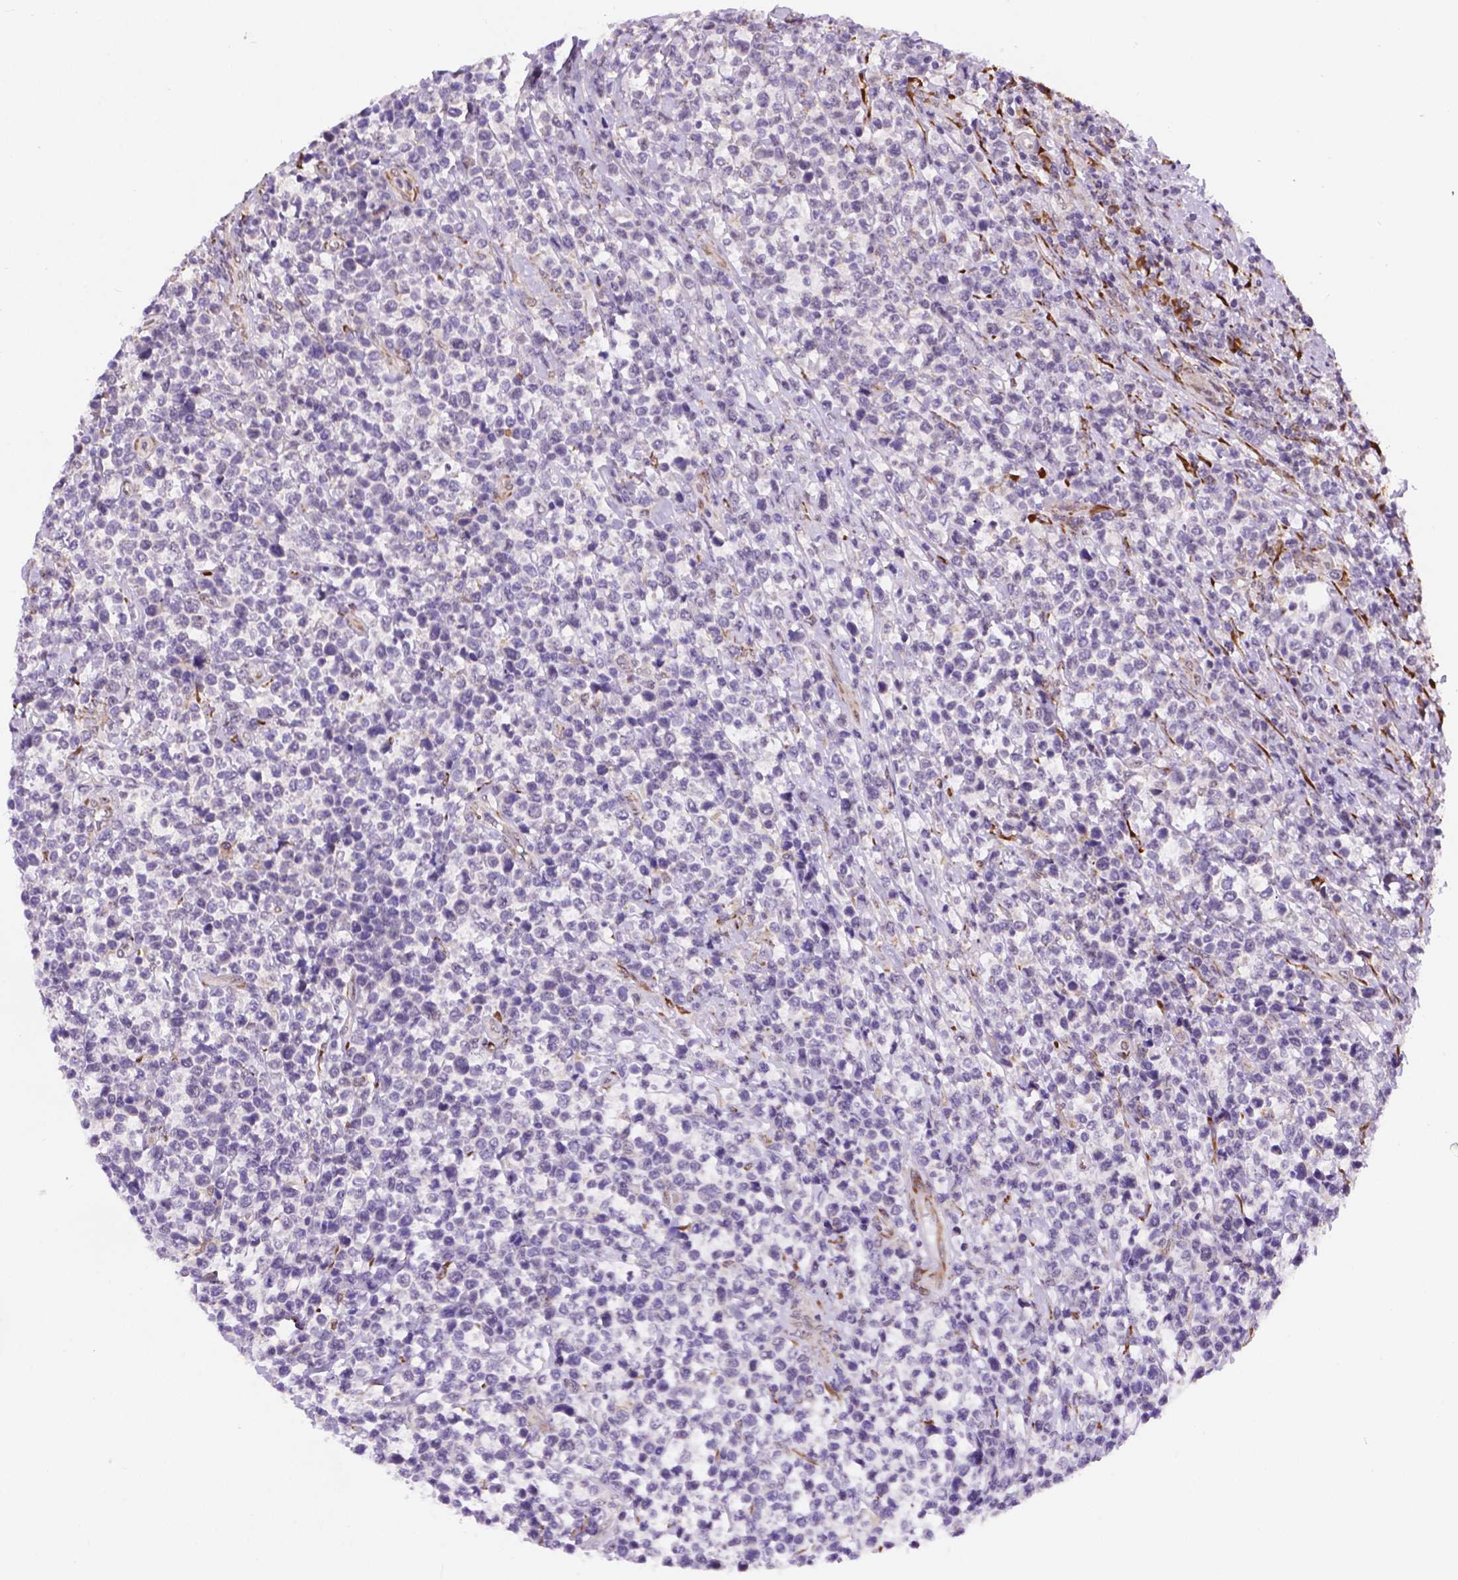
{"staining": {"intensity": "negative", "quantity": "none", "location": "none"}, "tissue": "lymphoma", "cell_type": "Tumor cells", "image_type": "cancer", "snomed": [{"axis": "morphology", "description": "Malignant lymphoma, non-Hodgkin's type, High grade"}, {"axis": "topography", "description": "Soft tissue"}], "caption": "This is an immunohistochemistry (IHC) micrograph of high-grade malignant lymphoma, non-Hodgkin's type. There is no staining in tumor cells.", "gene": "FNIP1", "patient": {"sex": "female", "age": 56}}